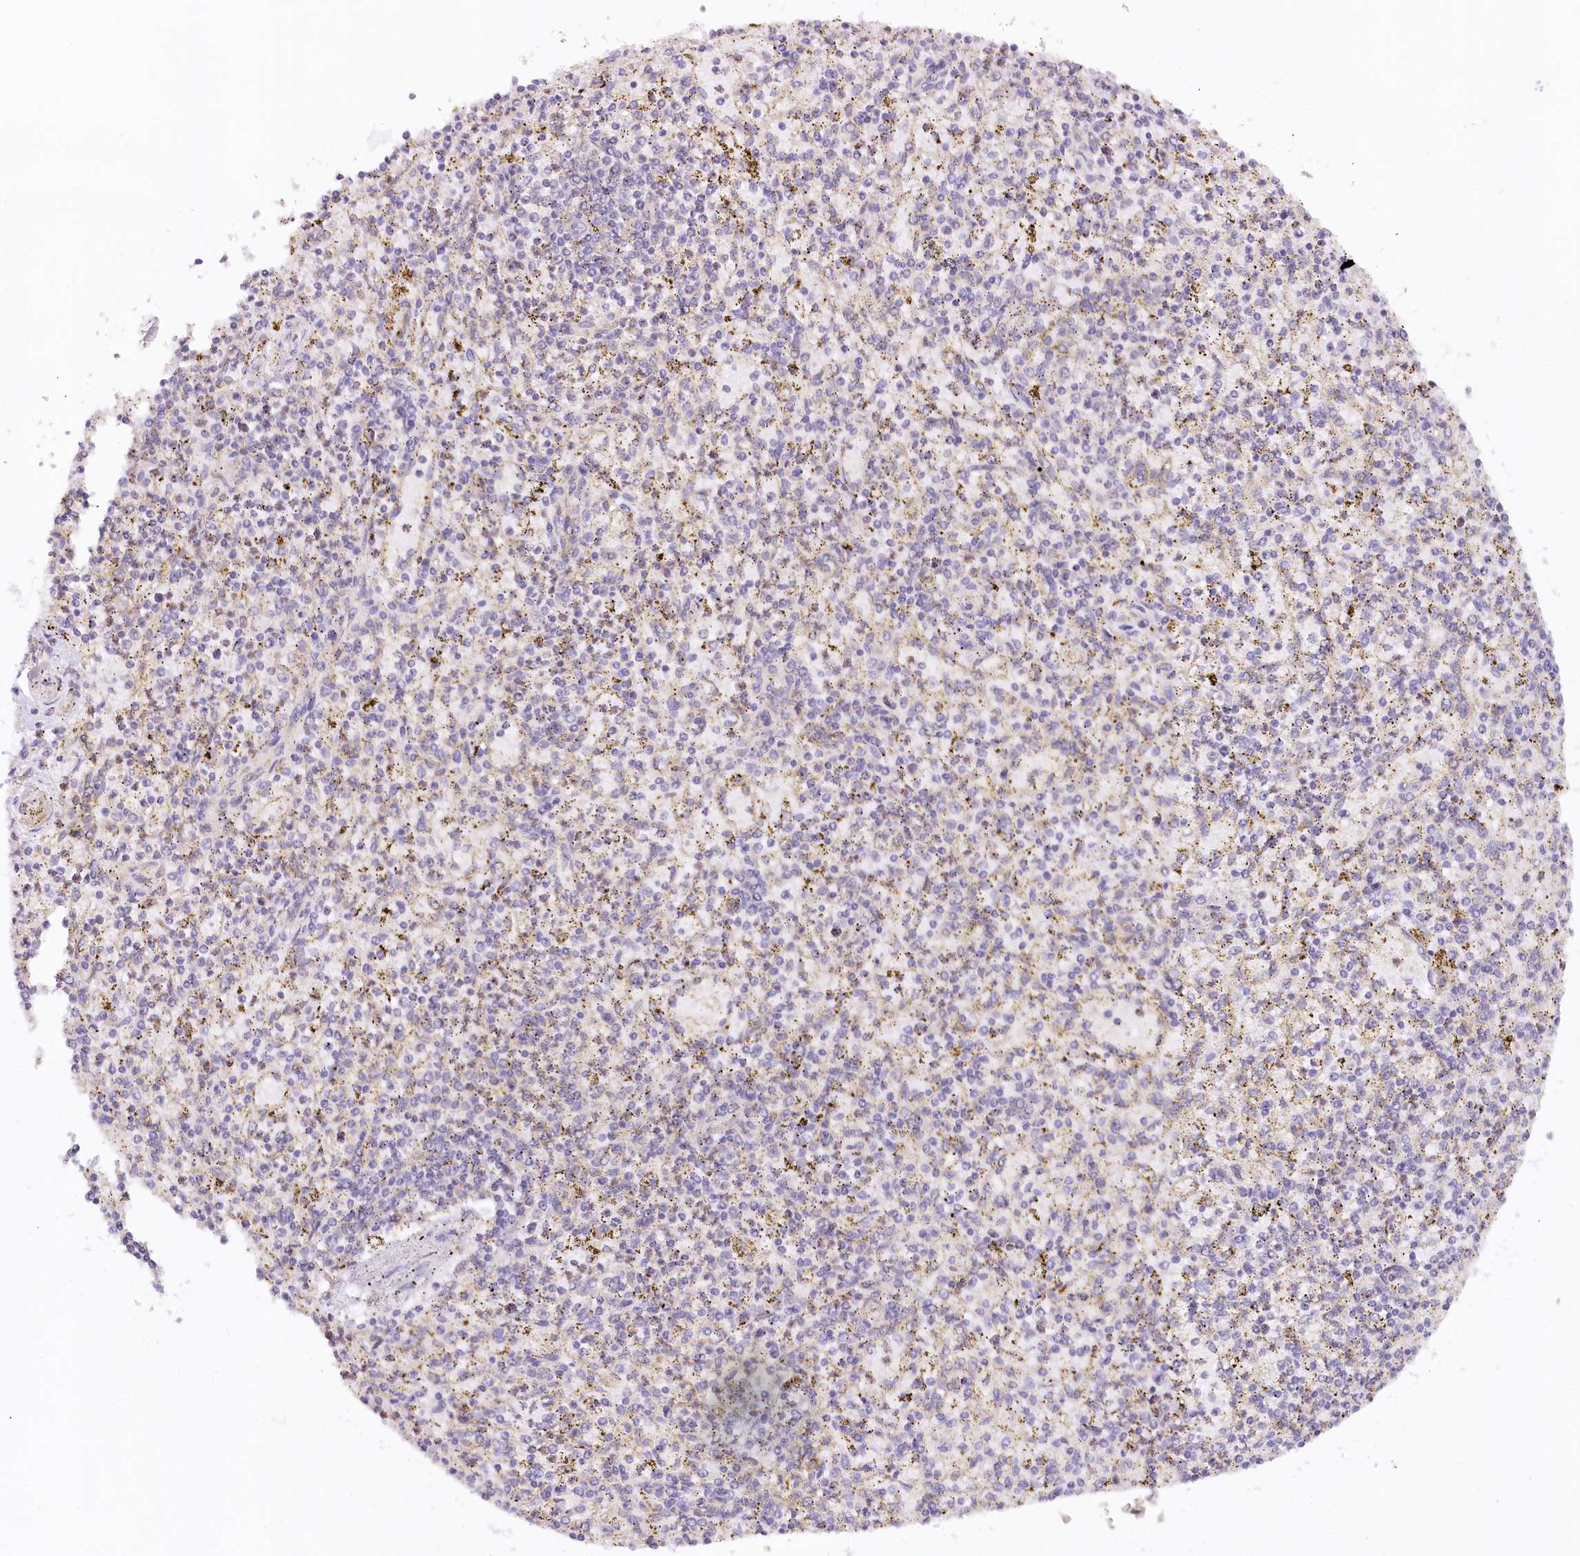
{"staining": {"intensity": "weak", "quantity": "<25%", "location": "cytoplasmic/membranous"}, "tissue": "spleen", "cell_type": "Cells in red pulp", "image_type": "normal", "snomed": [{"axis": "morphology", "description": "Normal tissue, NOS"}, {"axis": "topography", "description": "Spleen"}], "caption": "Normal spleen was stained to show a protein in brown. There is no significant positivity in cells in red pulp.", "gene": "PAIP2", "patient": {"sex": "male", "age": 72}}